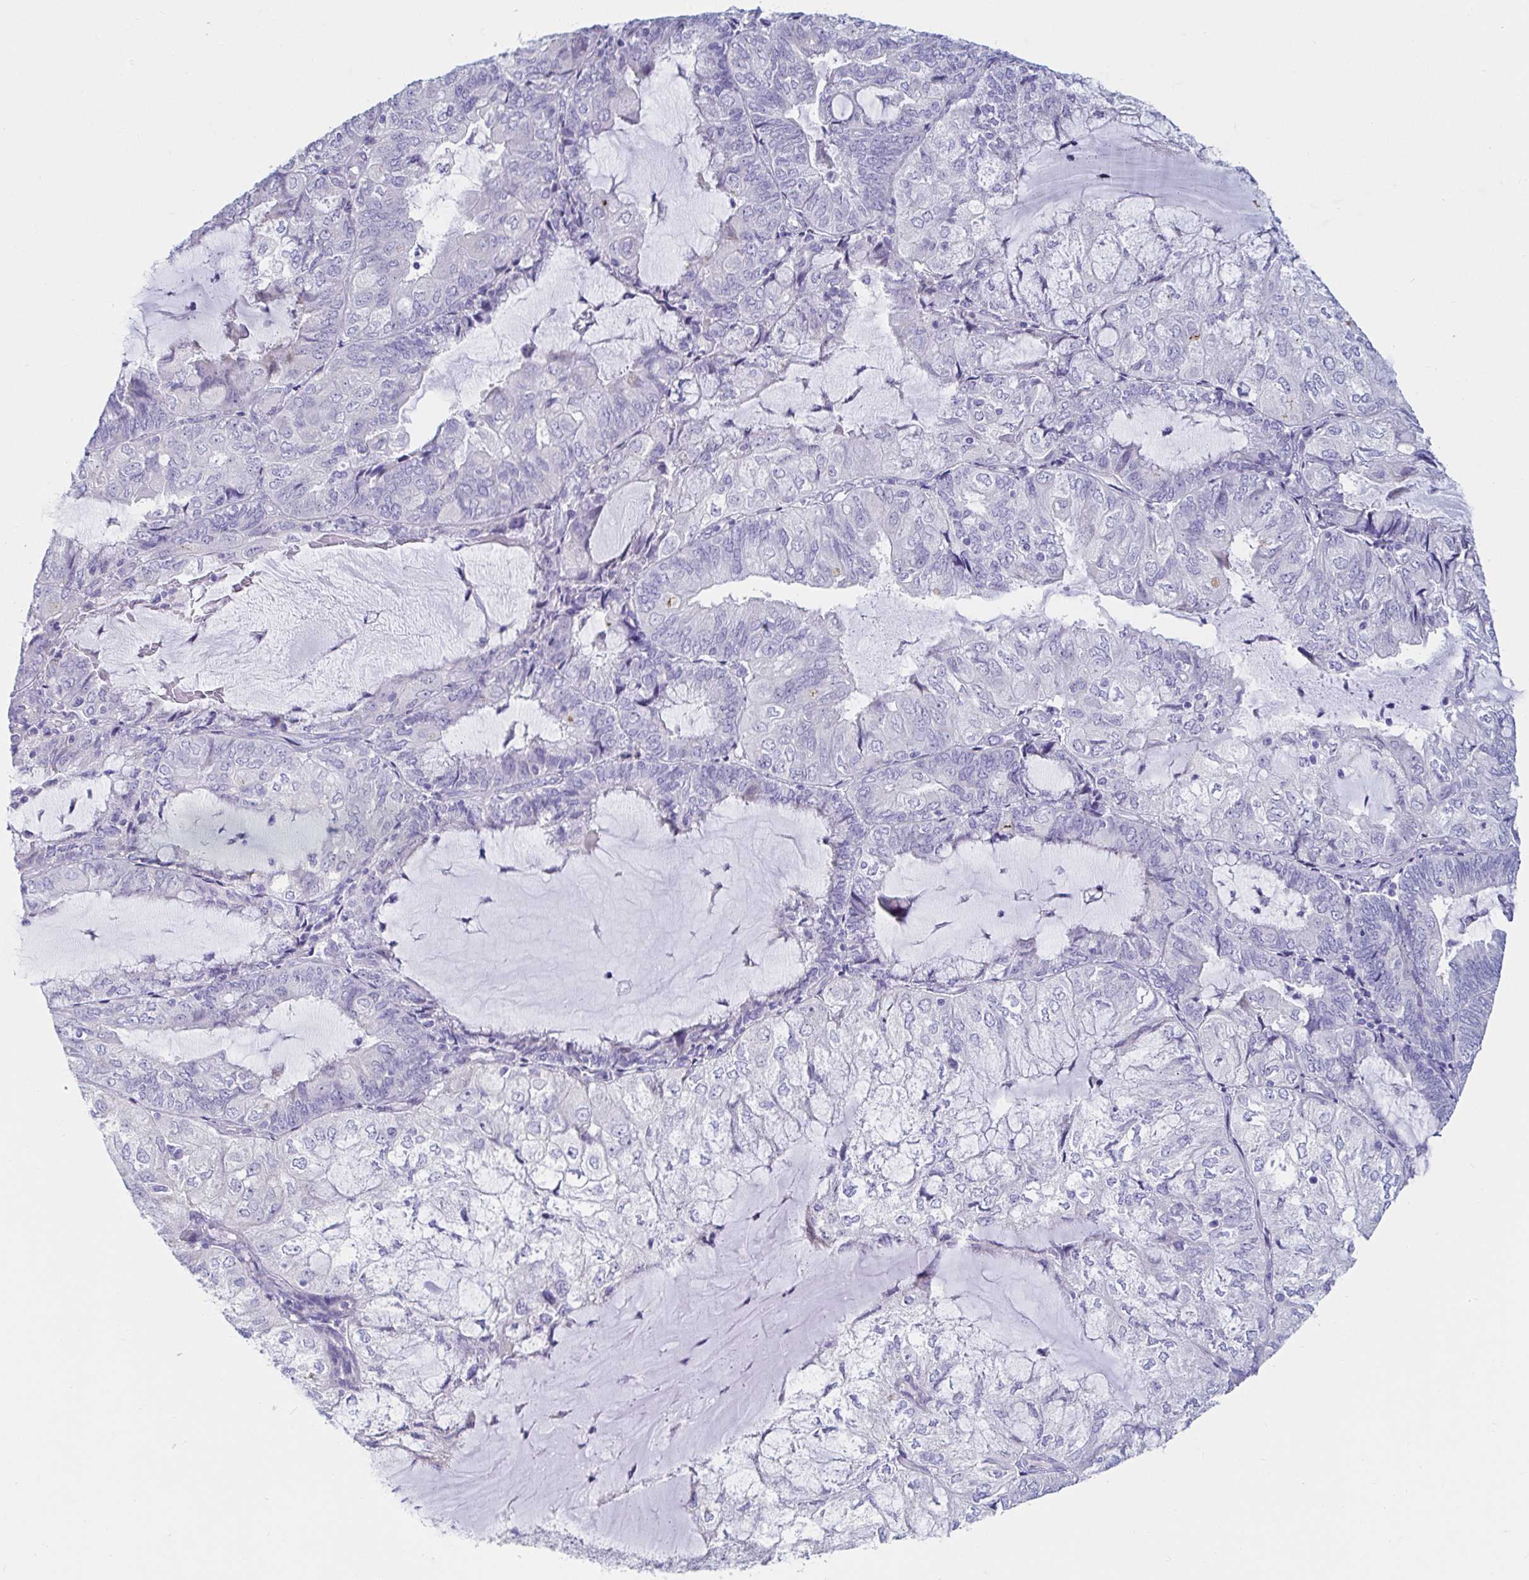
{"staining": {"intensity": "negative", "quantity": "none", "location": "none"}, "tissue": "endometrial cancer", "cell_type": "Tumor cells", "image_type": "cancer", "snomed": [{"axis": "morphology", "description": "Adenocarcinoma, NOS"}, {"axis": "topography", "description": "Endometrium"}], "caption": "Protein analysis of endometrial cancer (adenocarcinoma) reveals no significant staining in tumor cells.", "gene": "C4orf17", "patient": {"sex": "female", "age": 81}}